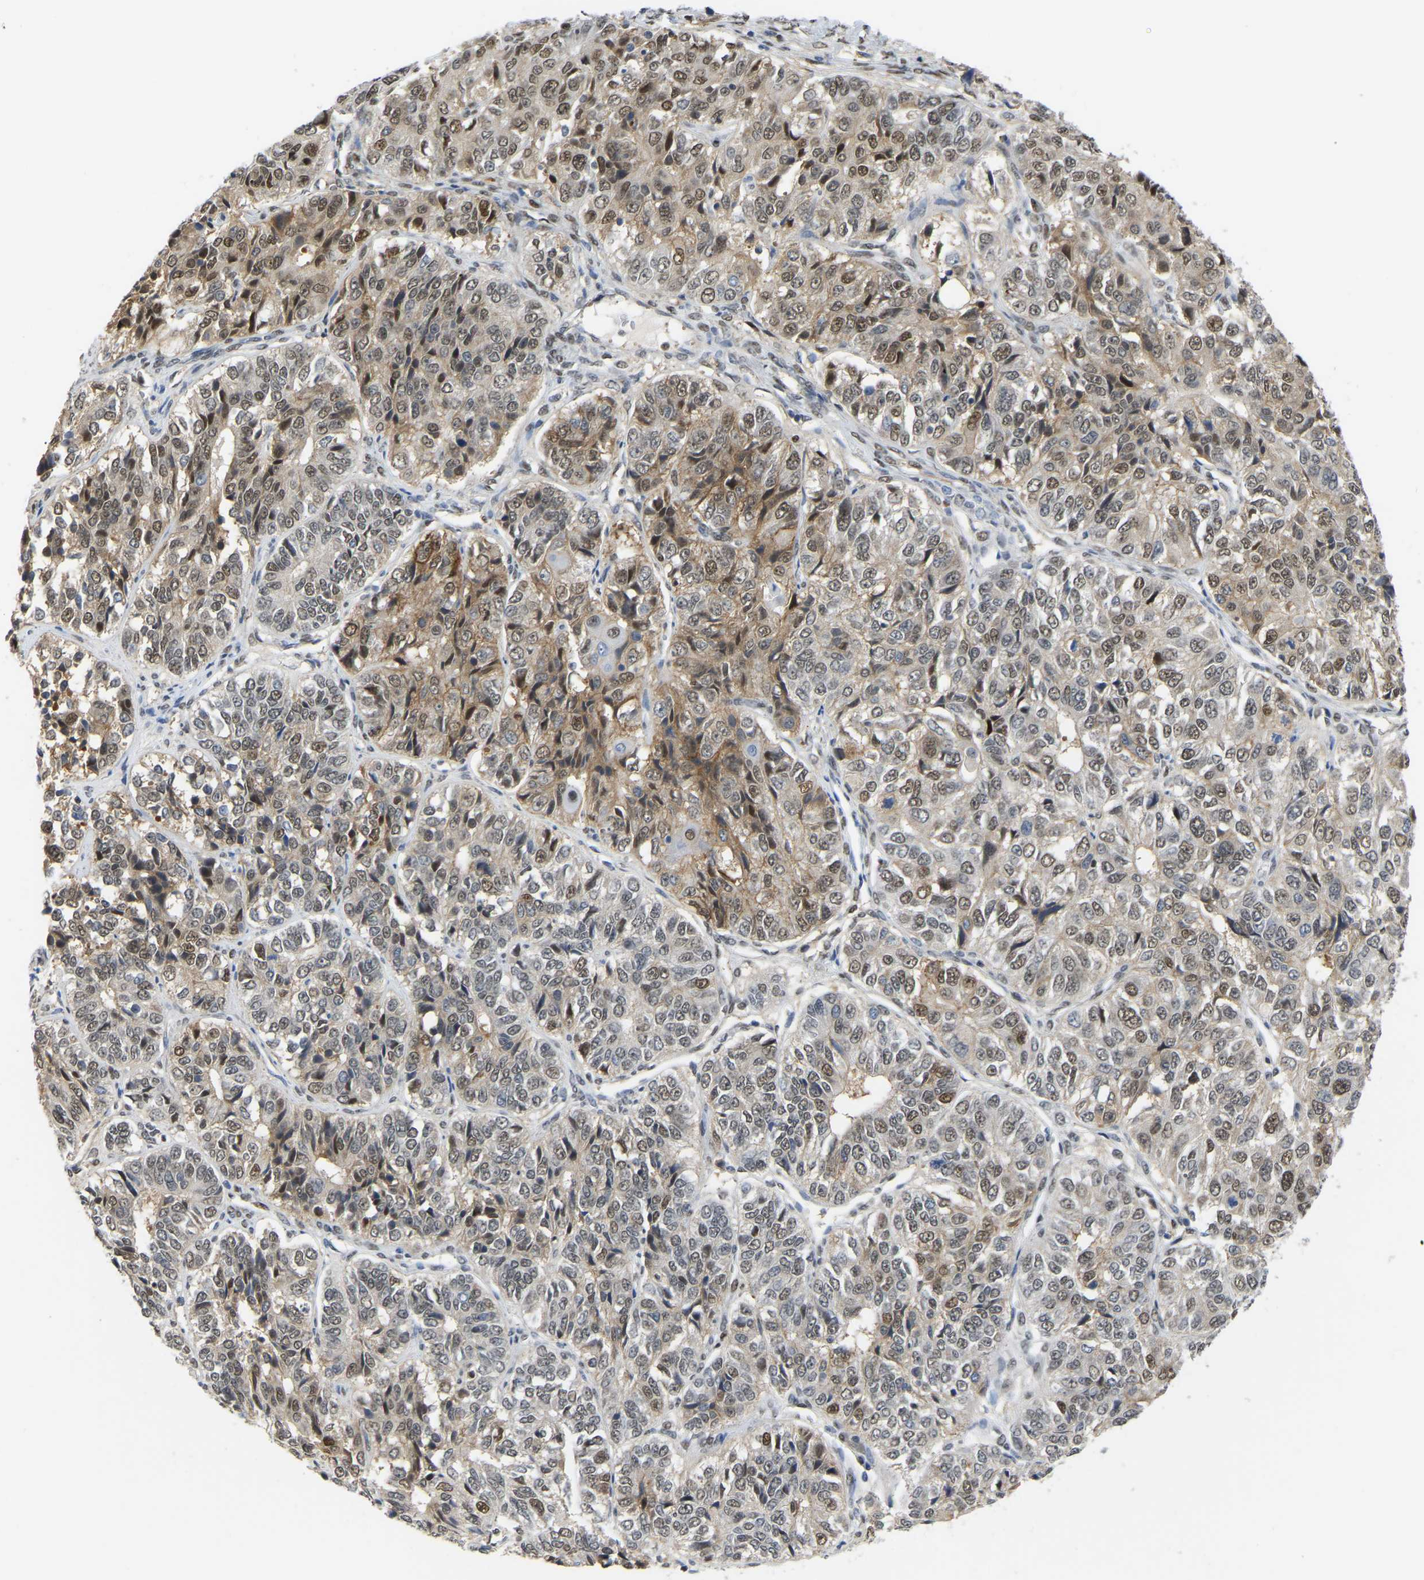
{"staining": {"intensity": "moderate", "quantity": "25%-75%", "location": "cytoplasmic/membranous,nuclear"}, "tissue": "ovarian cancer", "cell_type": "Tumor cells", "image_type": "cancer", "snomed": [{"axis": "morphology", "description": "Carcinoma, endometroid"}, {"axis": "topography", "description": "Ovary"}], "caption": "DAB immunohistochemical staining of human ovarian endometroid carcinoma reveals moderate cytoplasmic/membranous and nuclear protein positivity in about 25%-75% of tumor cells.", "gene": "KLRG2", "patient": {"sex": "female", "age": 51}}